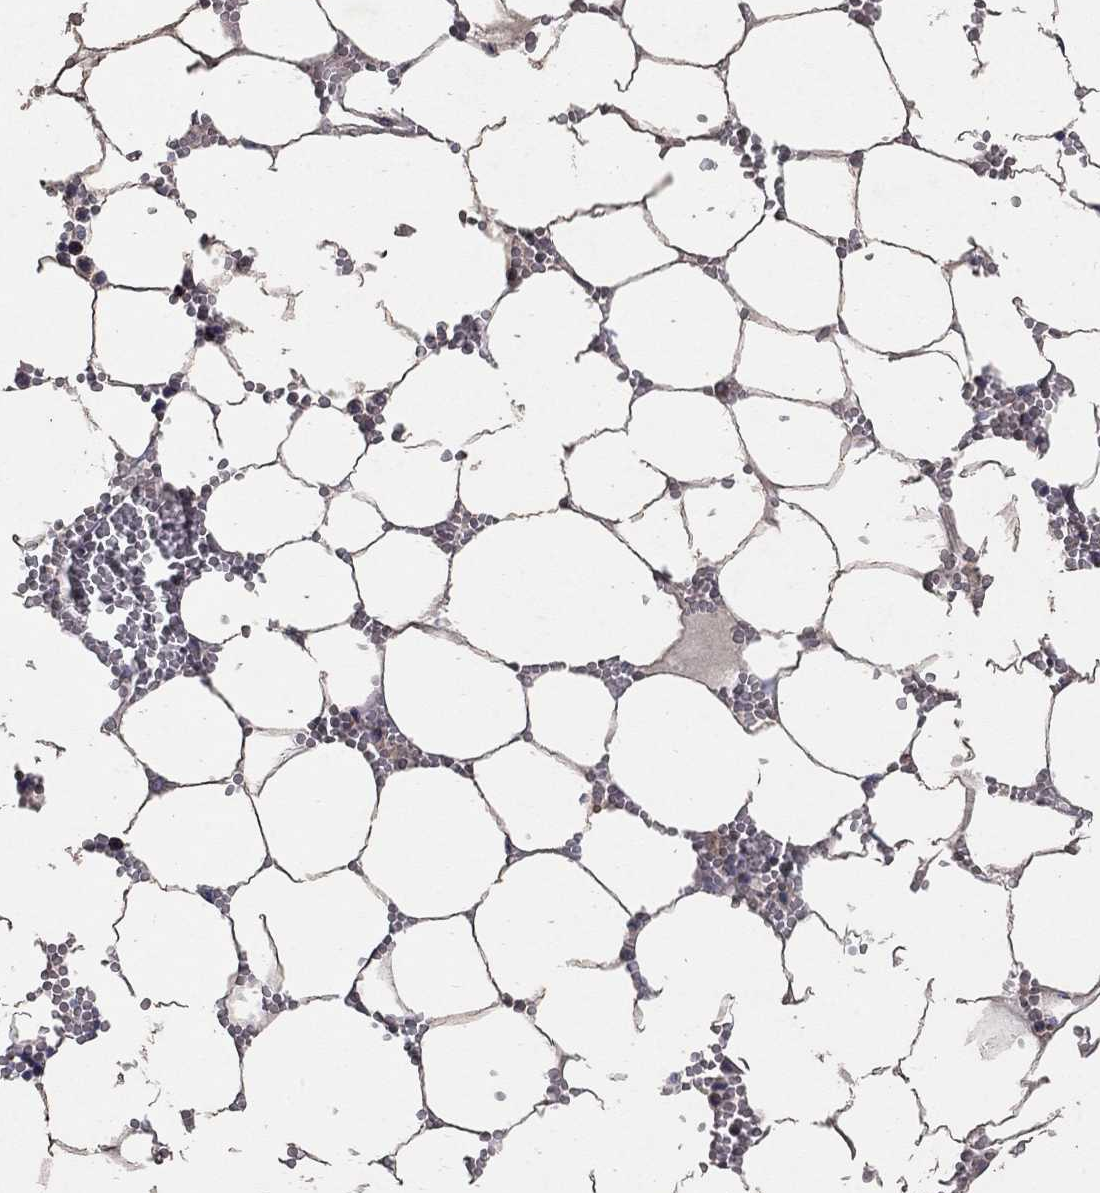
{"staining": {"intensity": "negative", "quantity": "none", "location": "none"}, "tissue": "bone marrow", "cell_type": "Hematopoietic cells", "image_type": "normal", "snomed": [{"axis": "morphology", "description": "Normal tissue, NOS"}, {"axis": "topography", "description": "Bone marrow"}], "caption": "DAB immunohistochemical staining of unremarkable human bone marrow displays no significant positivity in hematopoietic cells.", "gene": "GPSM1", "patient": {"sex": "female", "age": 64}}